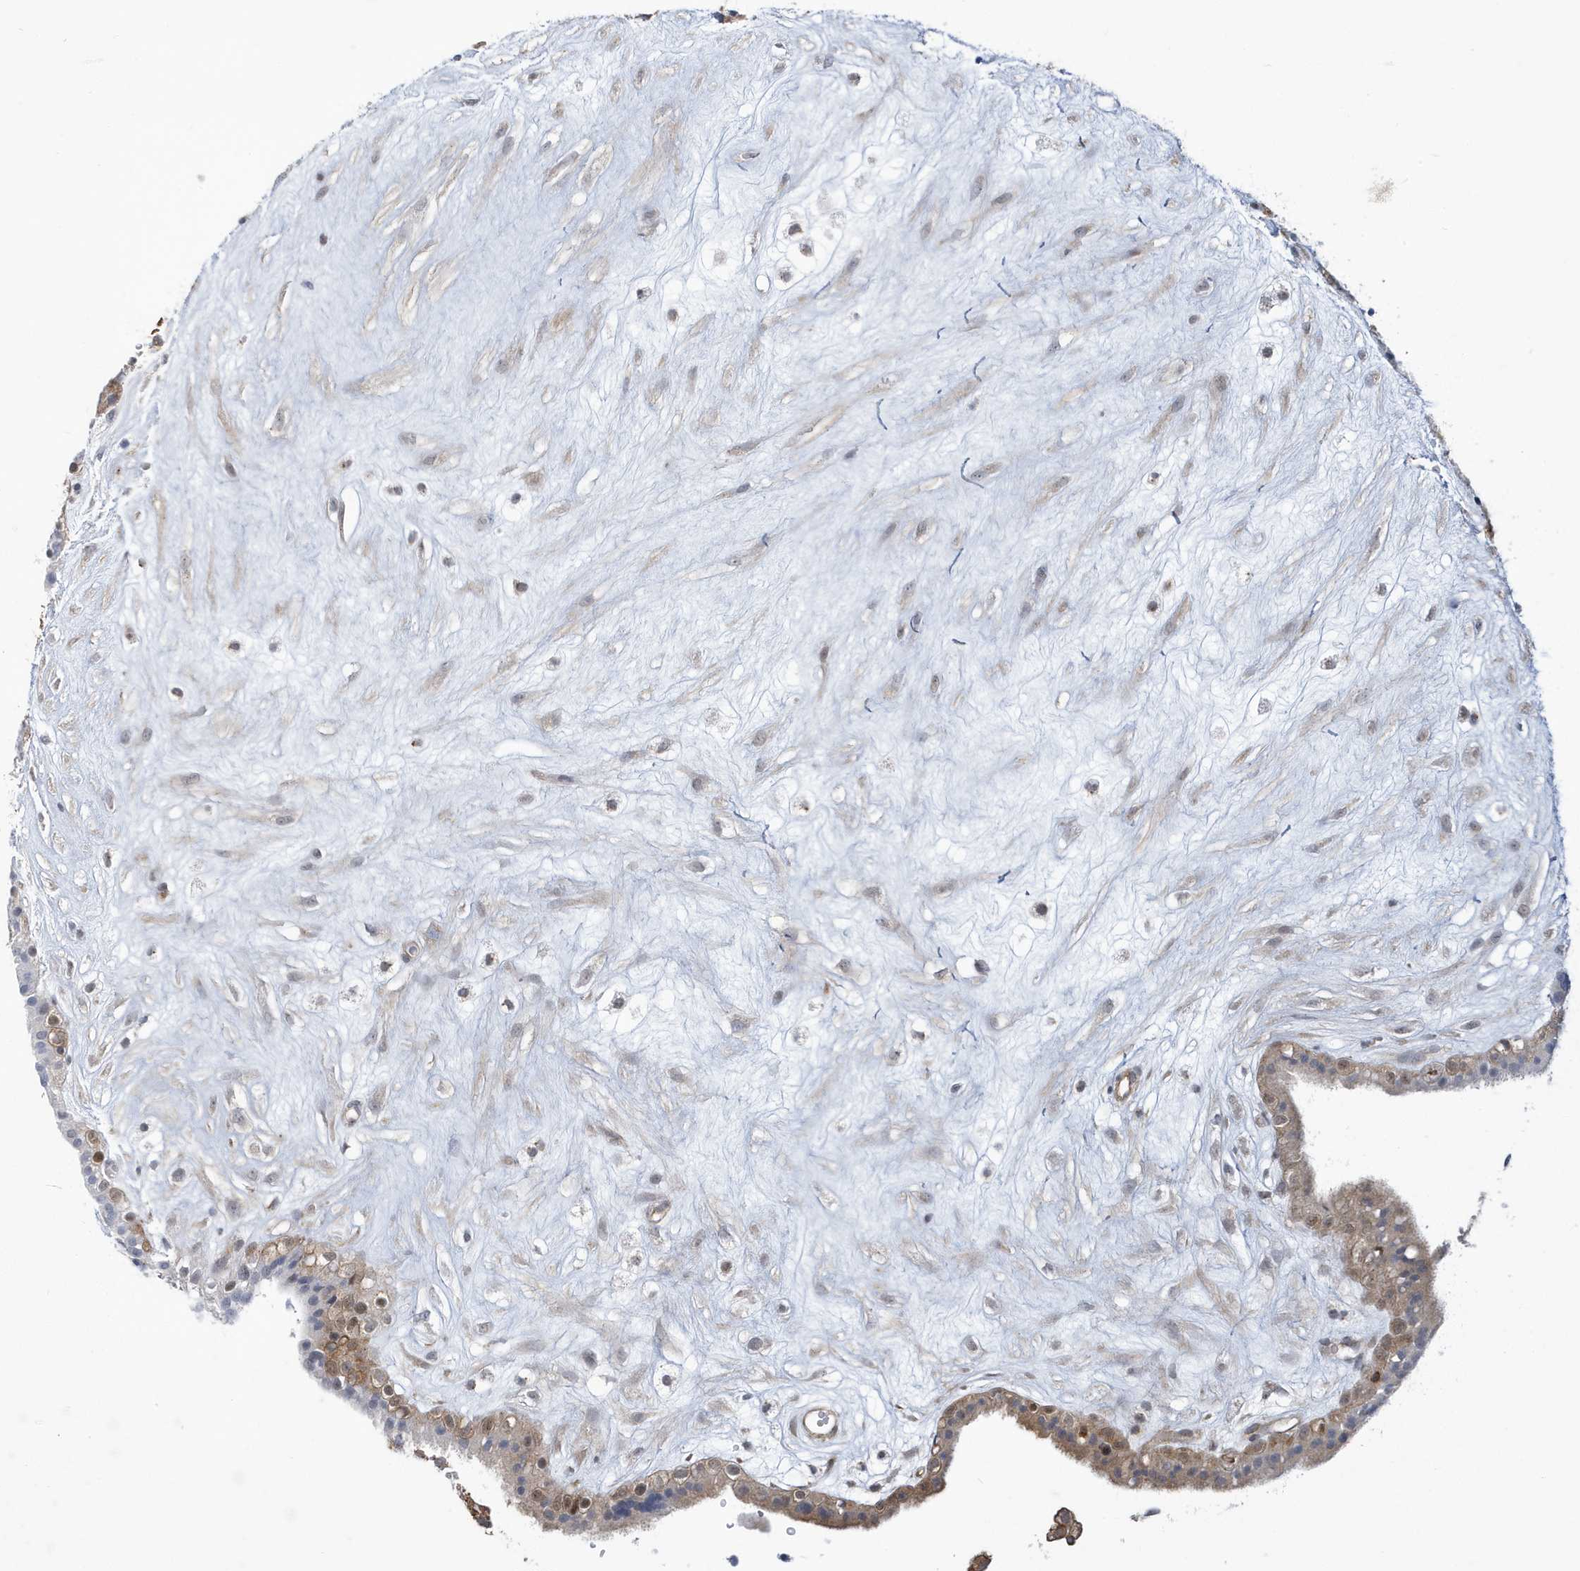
{"staining": {"intensity": "moderate", "quantity": ">75%", "location": "cytoplasmic/membranous"}, "tissue": "placenta", "cell_type": "Decidual cells", "image_type": "normal", "snomed": [{"axis": "morphology", "description": "Normal tissue, NOS"}, {"axis": "topography", "description": "Placenta"}], "caption": "DAB immunohistochemical staining of normal placenta exhibits moderate cytoplasmic/membranous protein positivity in about >75% of decidual cells. Nuclei are stained in blue.", "gene": "ZNF654", "patient": {"sex": "female", "age": 18}}